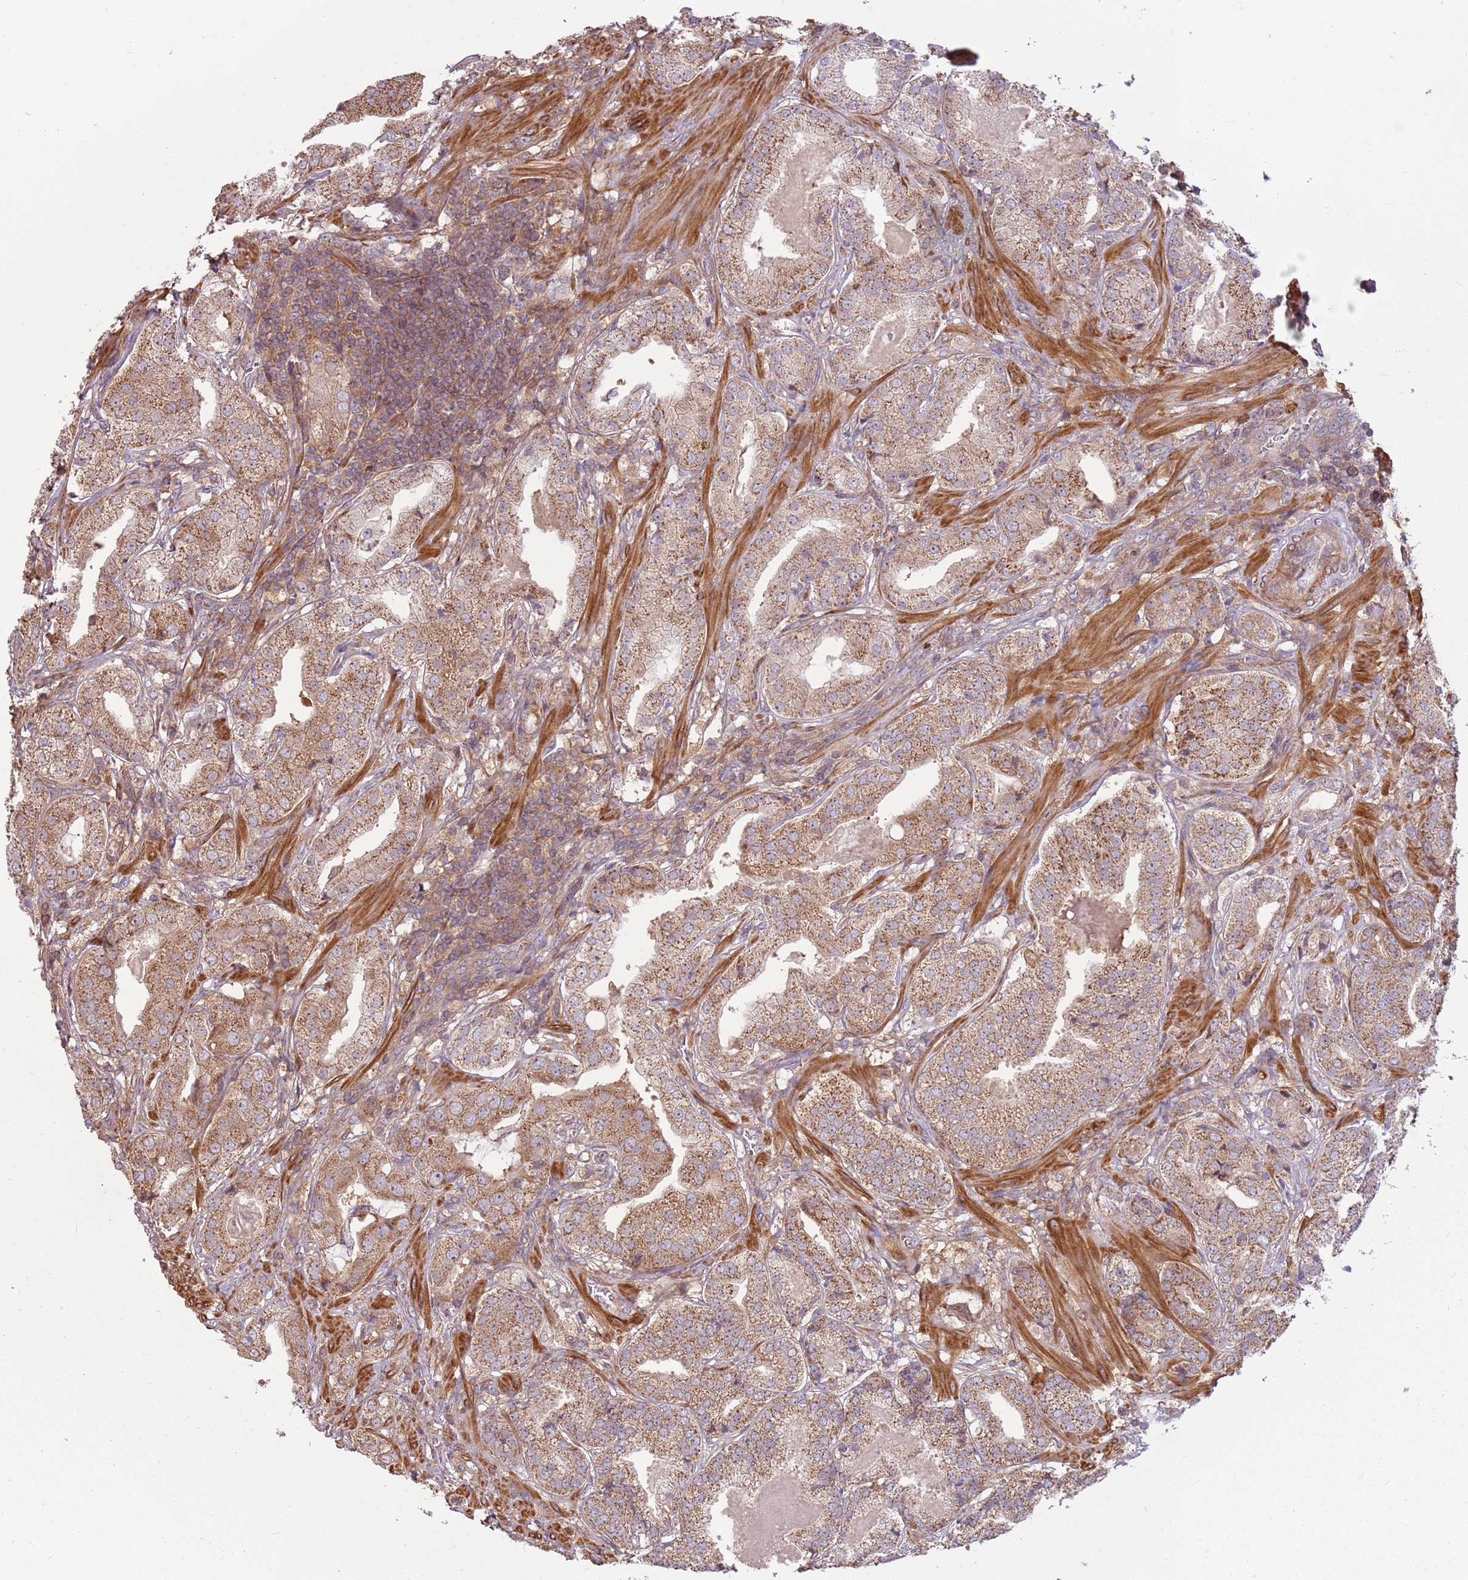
{"staining": {"intensity": "moderate", "quantity": ">75%", "location": "cytoplasmic/membranous"}, "tissue": "prostate cancer", "cell_type": "Tumor cells", "image_type": "cancer", "snomed": [{"axis": "morphology", "description": "Adenocarcinoma, High grade"}, {"axis": "topography", "description": "Prostate"}], "caption": "The immunohistochemical stain highlights moderate cytoplasmic/membranous positivity in tumor cells of prostate cancer (adenocarcinoma (high-grade)) tissue.", "gene": "RPL21", "patient": {"sex": "male", "age": 63}}